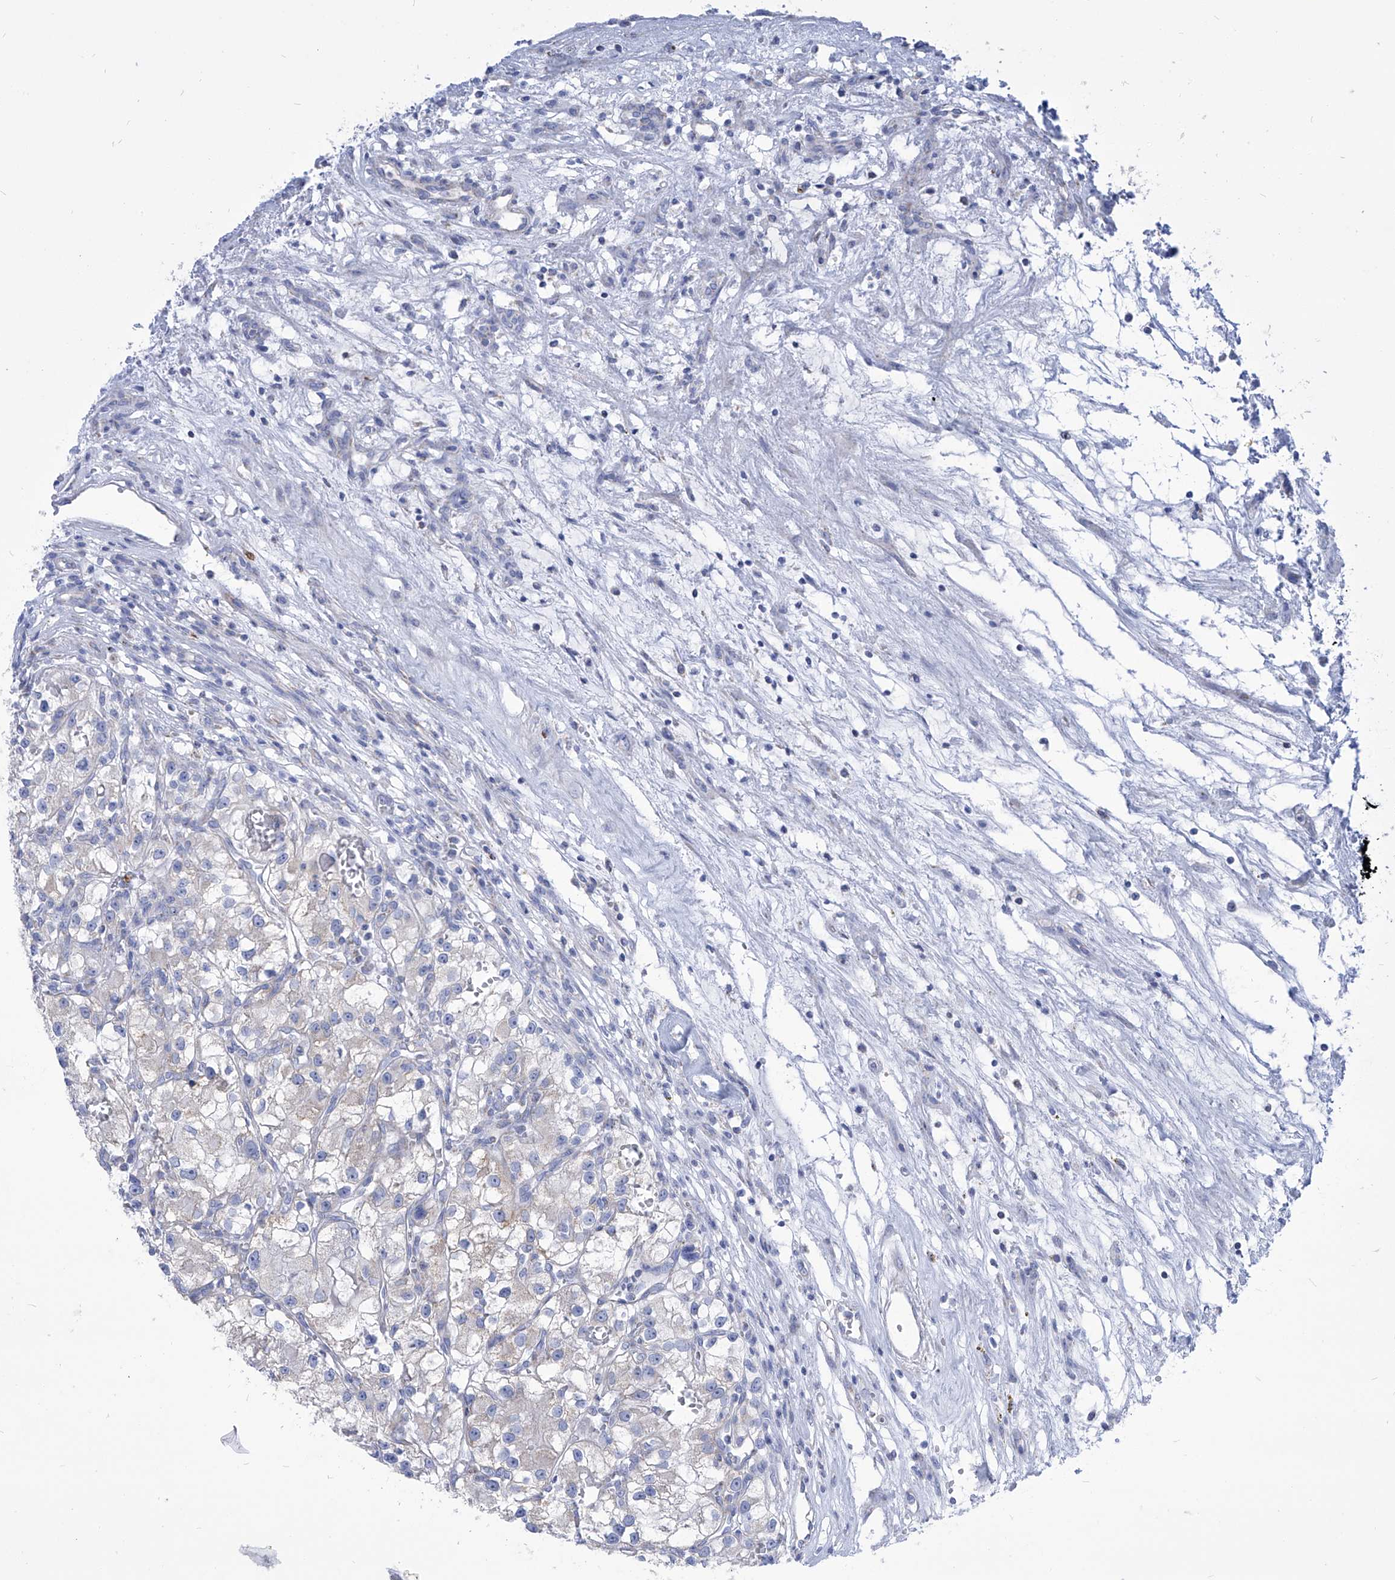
{"staining": {"intensity": "negative", "quantity": "none", "location": "none"}, "tissue": "renal cancer", "cell_type": "Tumor cells", "image_type": "cancer", "snomed": [{"axis": "morphology", "description": "Adenocarcinoma, NOS"}, {"axis": "topography", "description": "Kidney"}], "caption": "Micrograph shows no significant protein expression in tumor cells of adenocarcinoma (renal).", "gene": "COQ3", "patient": {"sex": "female", "age": 57}}